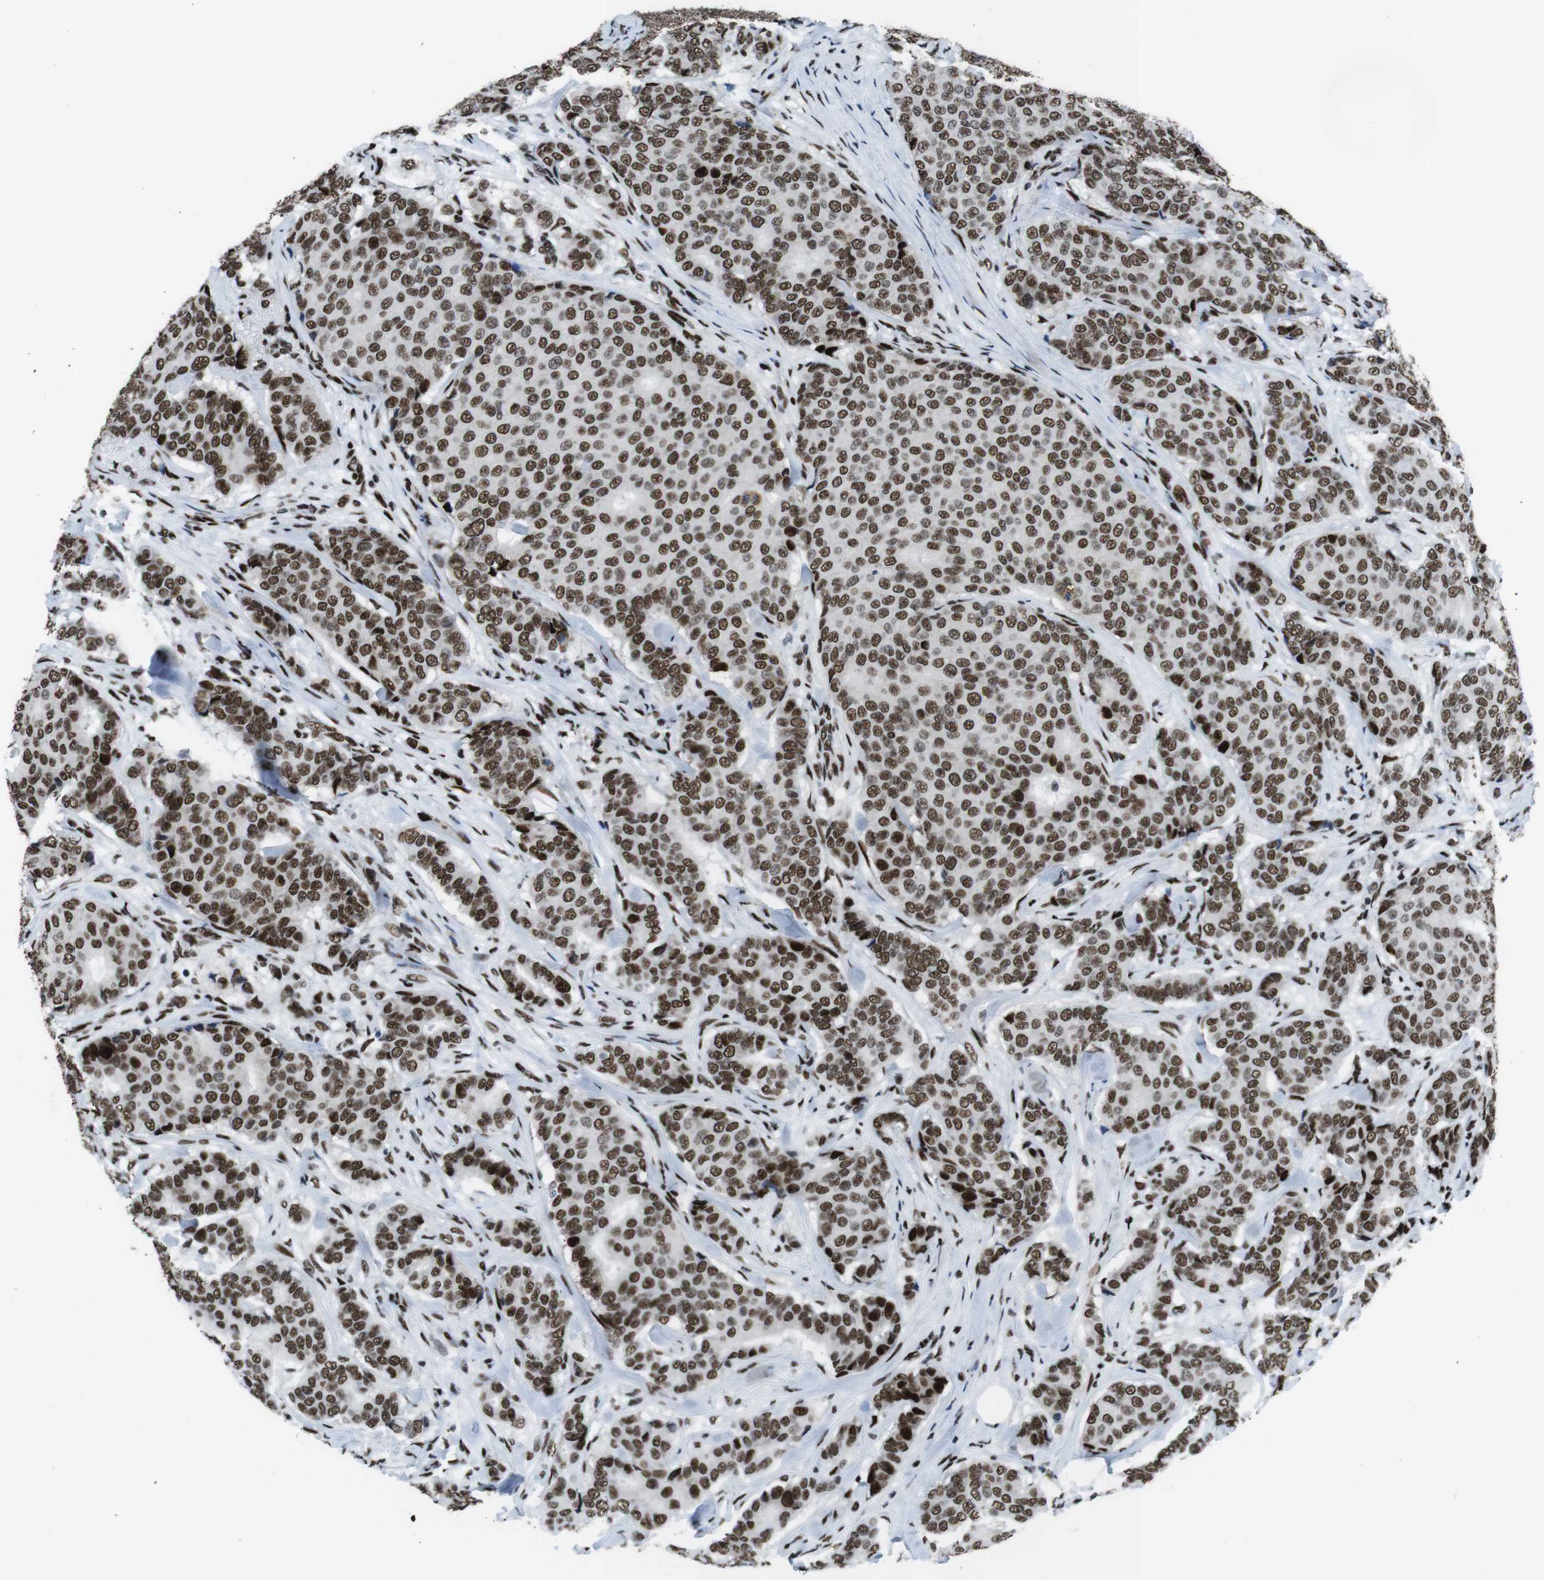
{"staining": {"intensity": "moderate", "quantity": ">75%", "location": "nuclear"}, "tissue": "breast cancer", "cell_type": "Tumor cells", "image_type": "cancer", "snomed": [{"axis": "morphology", "description": "Duct carcinoma"}, {"axis": "topography", "description": "Breast"}], "caption": "A high-resolution photomicrograph shows immunohistochemistry staining of breast cancer, which displays moderate nuclear expression in about >75% of tumor cells.", "gene": "CITED2", "patient": {"sex": "female", "age": 75}}